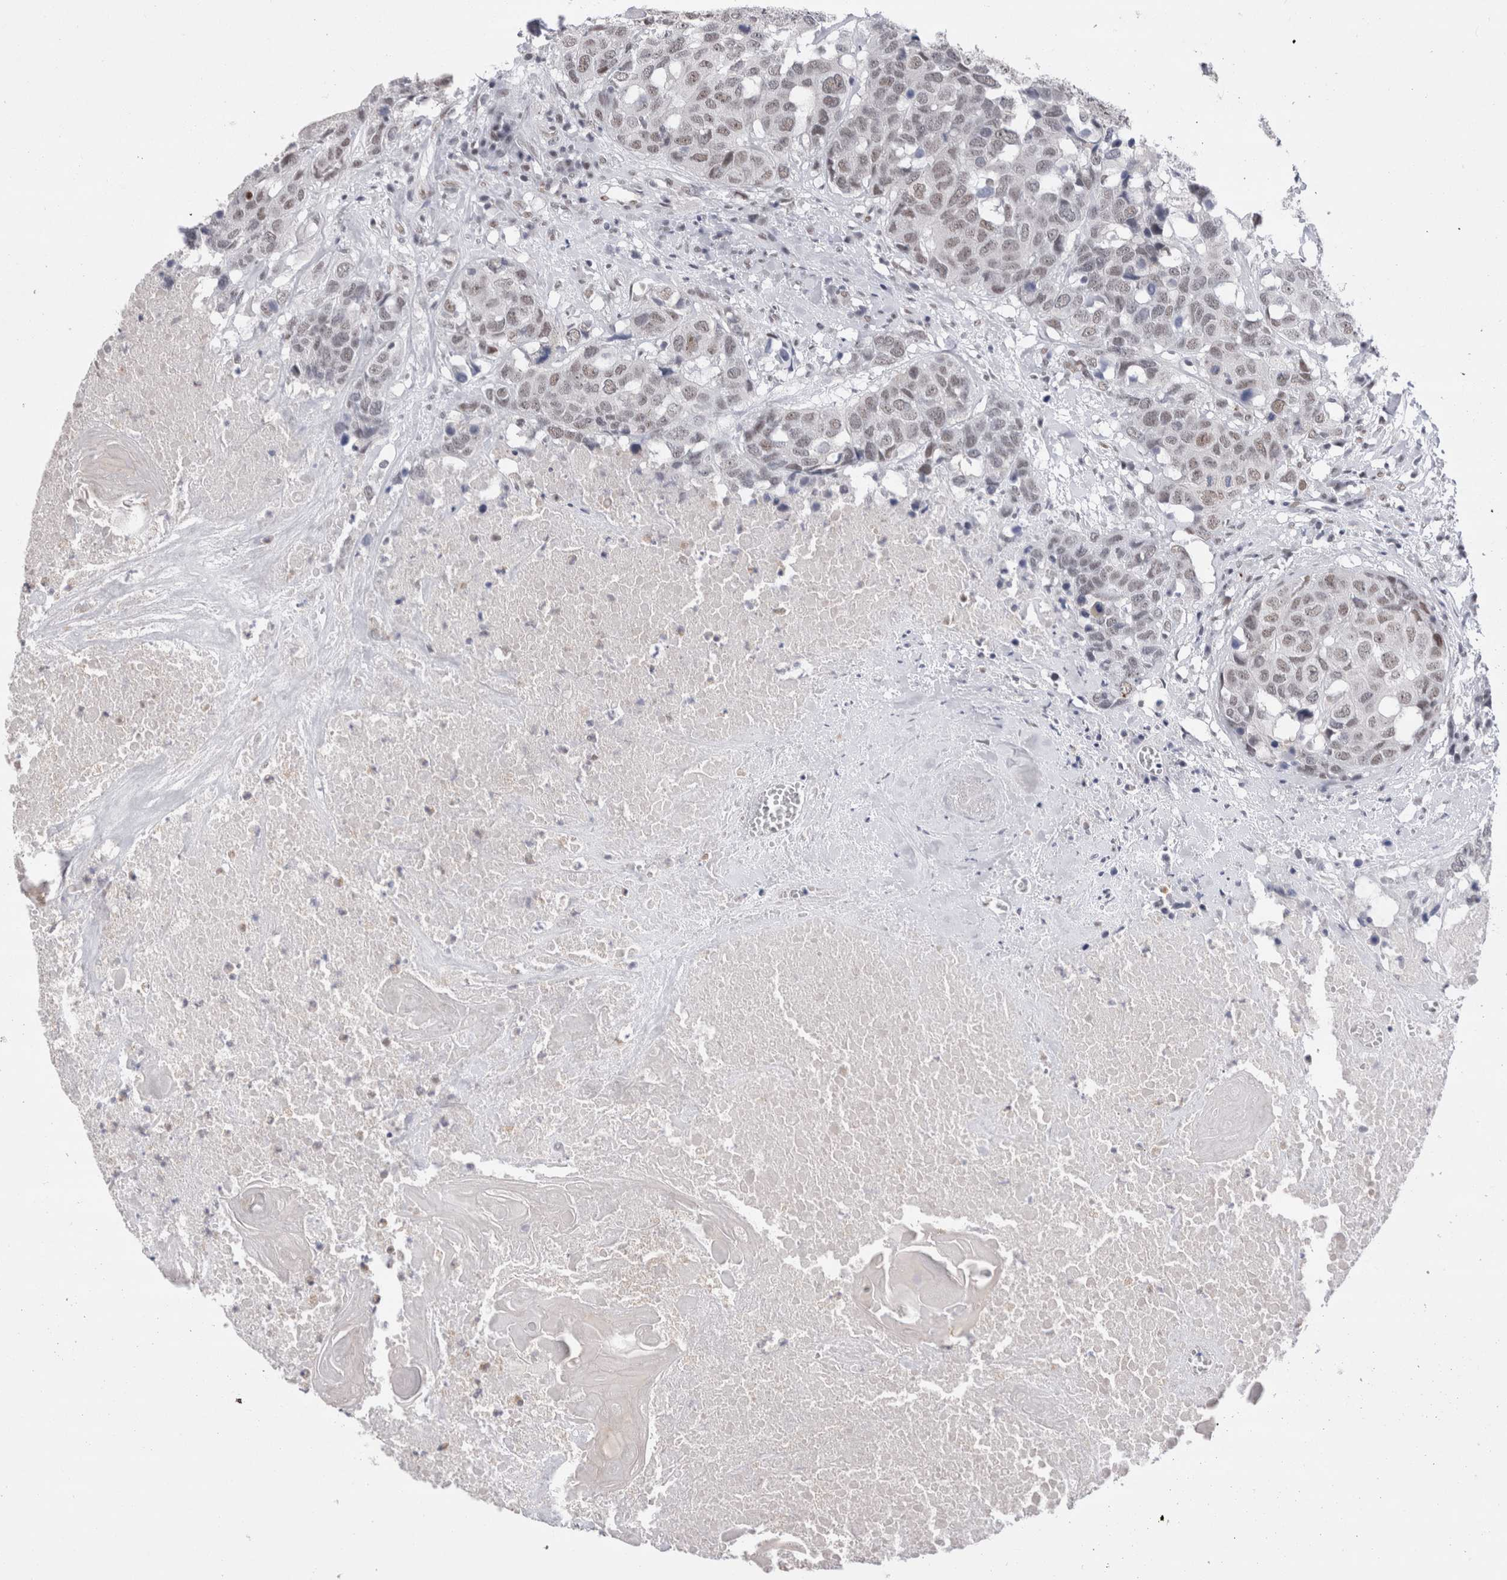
{"staining": {"intensity": "moderate", "quantity": ">75%", "location": "nuclear"}, "tissue": "head and neck cancer", "cell_type": "Tumor cells", "image_type": "cancer", "snomed": [{"axis": "morphology", "description": "Squamous cell carcinoma, NOS"}, {"axis": "topography", "description": "Head-Neck"}], "caption": "This photomicrograph displays immunohistochemistry (IHC) staining of squamous cell carcinoma (head and neck), with medium moderate nuclear expression in approximately >75% of tumor cells.", "gene": "RBM6", "patient": {"sex": "male", "age": 66}}